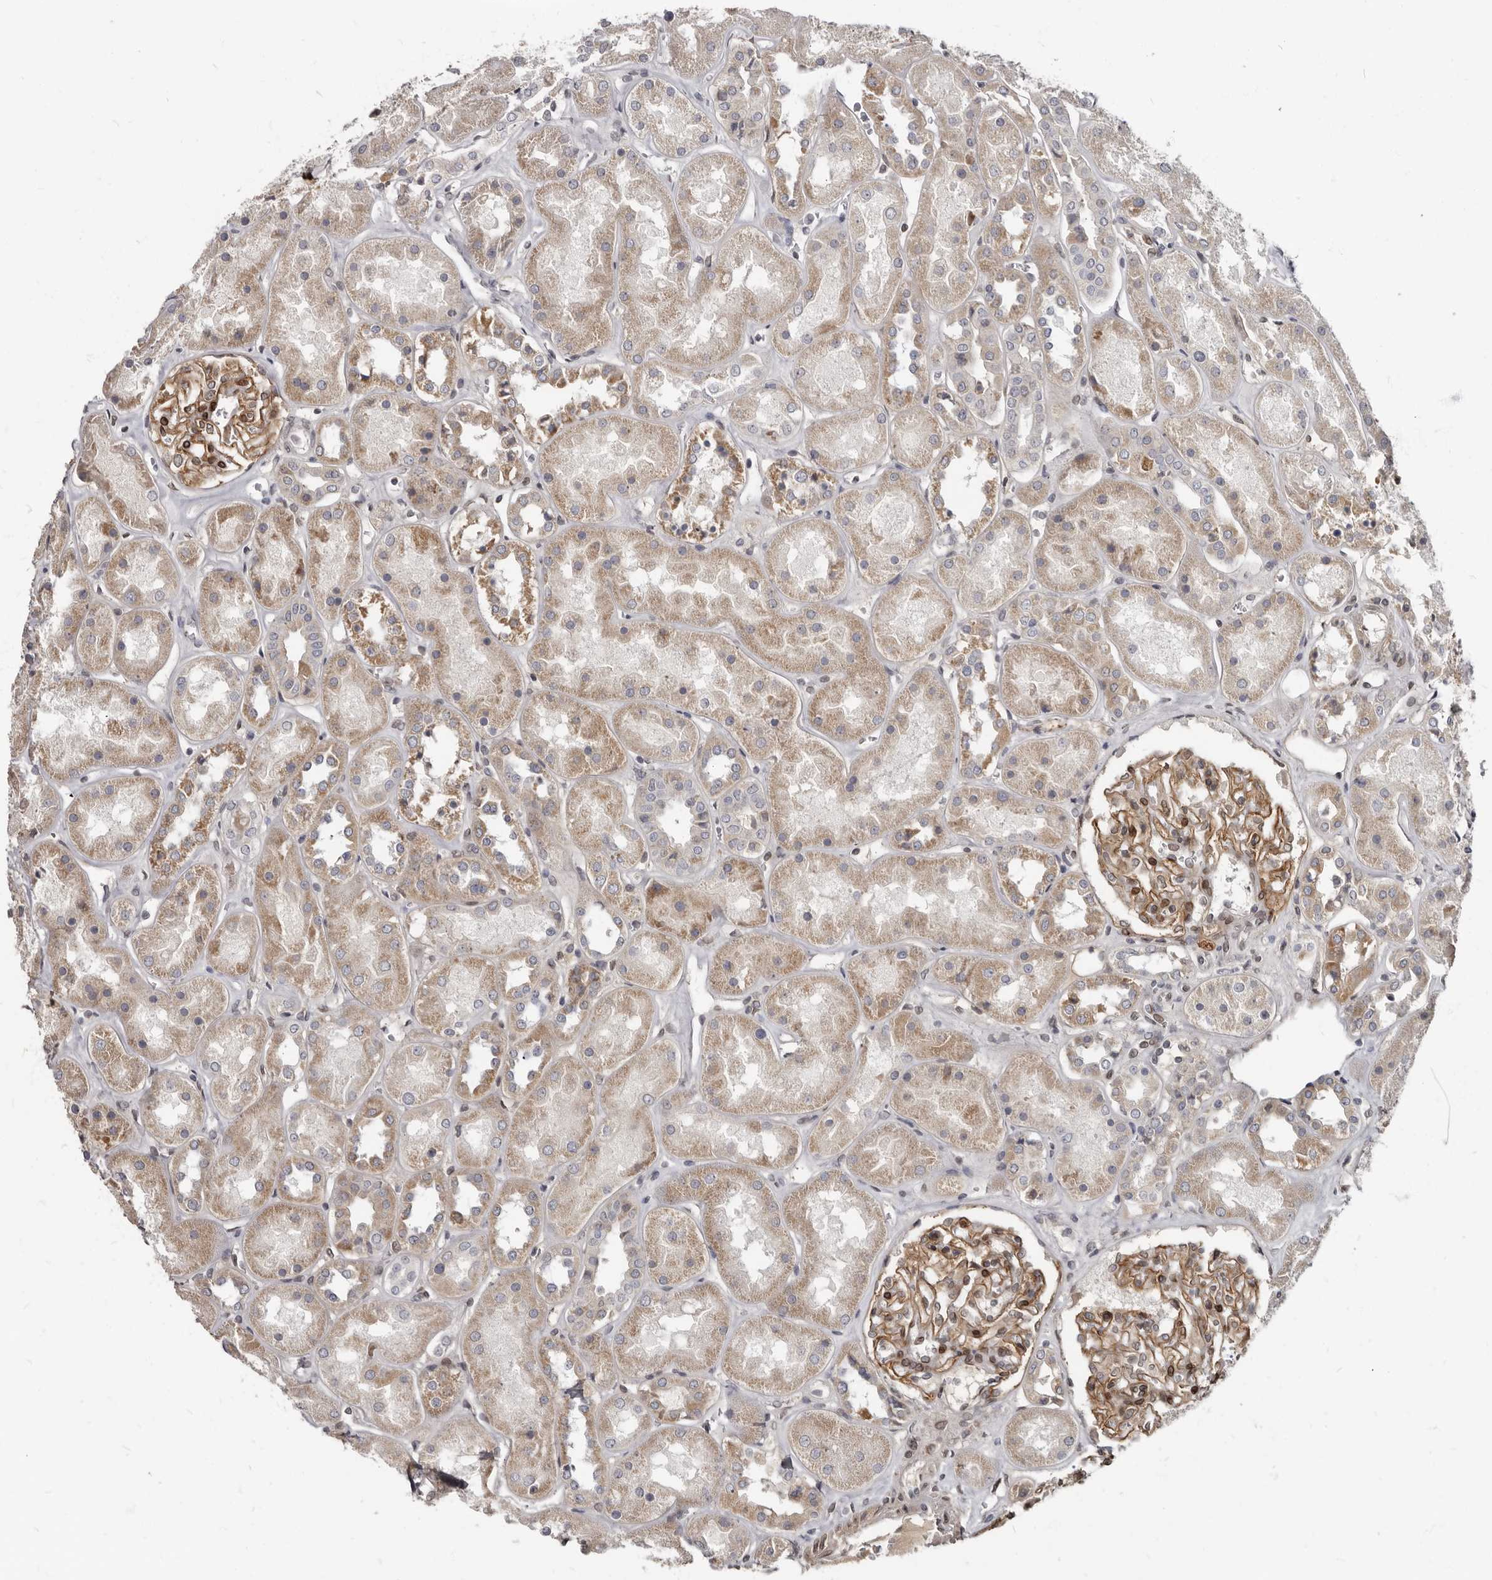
{"staining": {"intensity": "moderate", "quantity": ">75%", "location": "cytoplasmic/membranous,nuclear"}, "tissue": "kidney", "cell_type": "Cells in glomeruli", "image_type": "normal", "snomed": [{"axis": "morphology", "description": "Normal tissue, NOS"}, {"axis": "topography", "description": "Kidney"}], "caption": "Immunohistochemistry of normal human kidney demonstrates medium levels of moderate cytoplasmic/membranous,nuclear positivity in approximately >75% of cells in glomeruli.", "gene": "MRGPRF", "patient": {"sex": "male", "age": 70}}